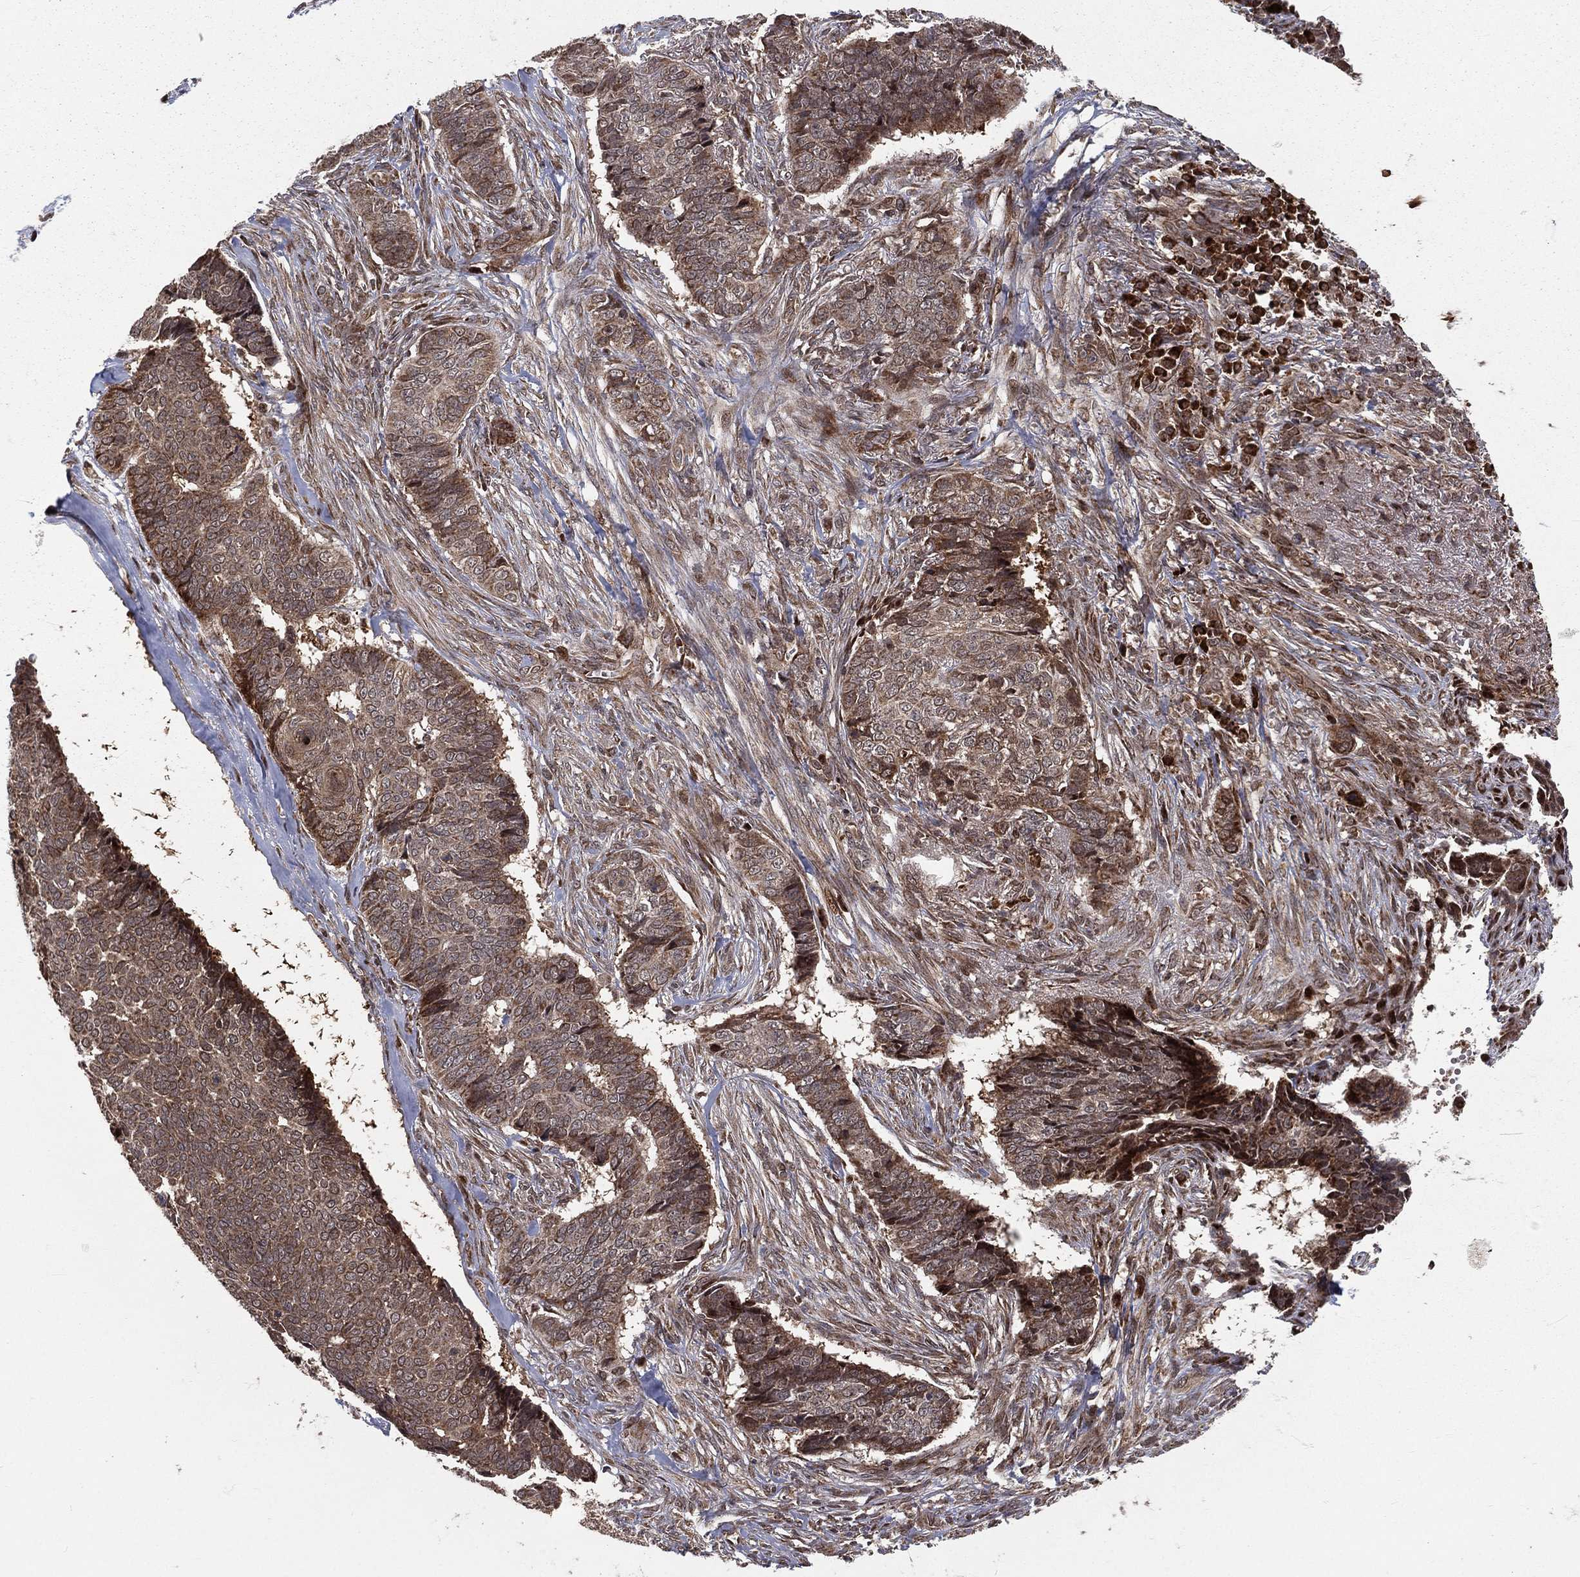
{"staining": {"intensity": "moderate", "quantity": "25%-75%", "location": "cytoplasmic/membranous"}, "tissue": "skin cancer", "cell_type": "Tumor cells", "image_type": "cancer", "snomed": [{"axis": "morphology", "description": "Basal cell carcinoma"}, {"axis": "topography", "description": "Skin"}], "caption": "Tumor cells display medium levels of moderate cytoplasmic/membranous staining in about 25%-75% of cells in human skin cancer (basal cell carcinoma). The staining is performed using DAB brown chromogen to label protein expression. The nuclei are counter-stained blue using hematoxylin.", "gene": "MDM2", "patient": {"sex": "male", "age": 86}}